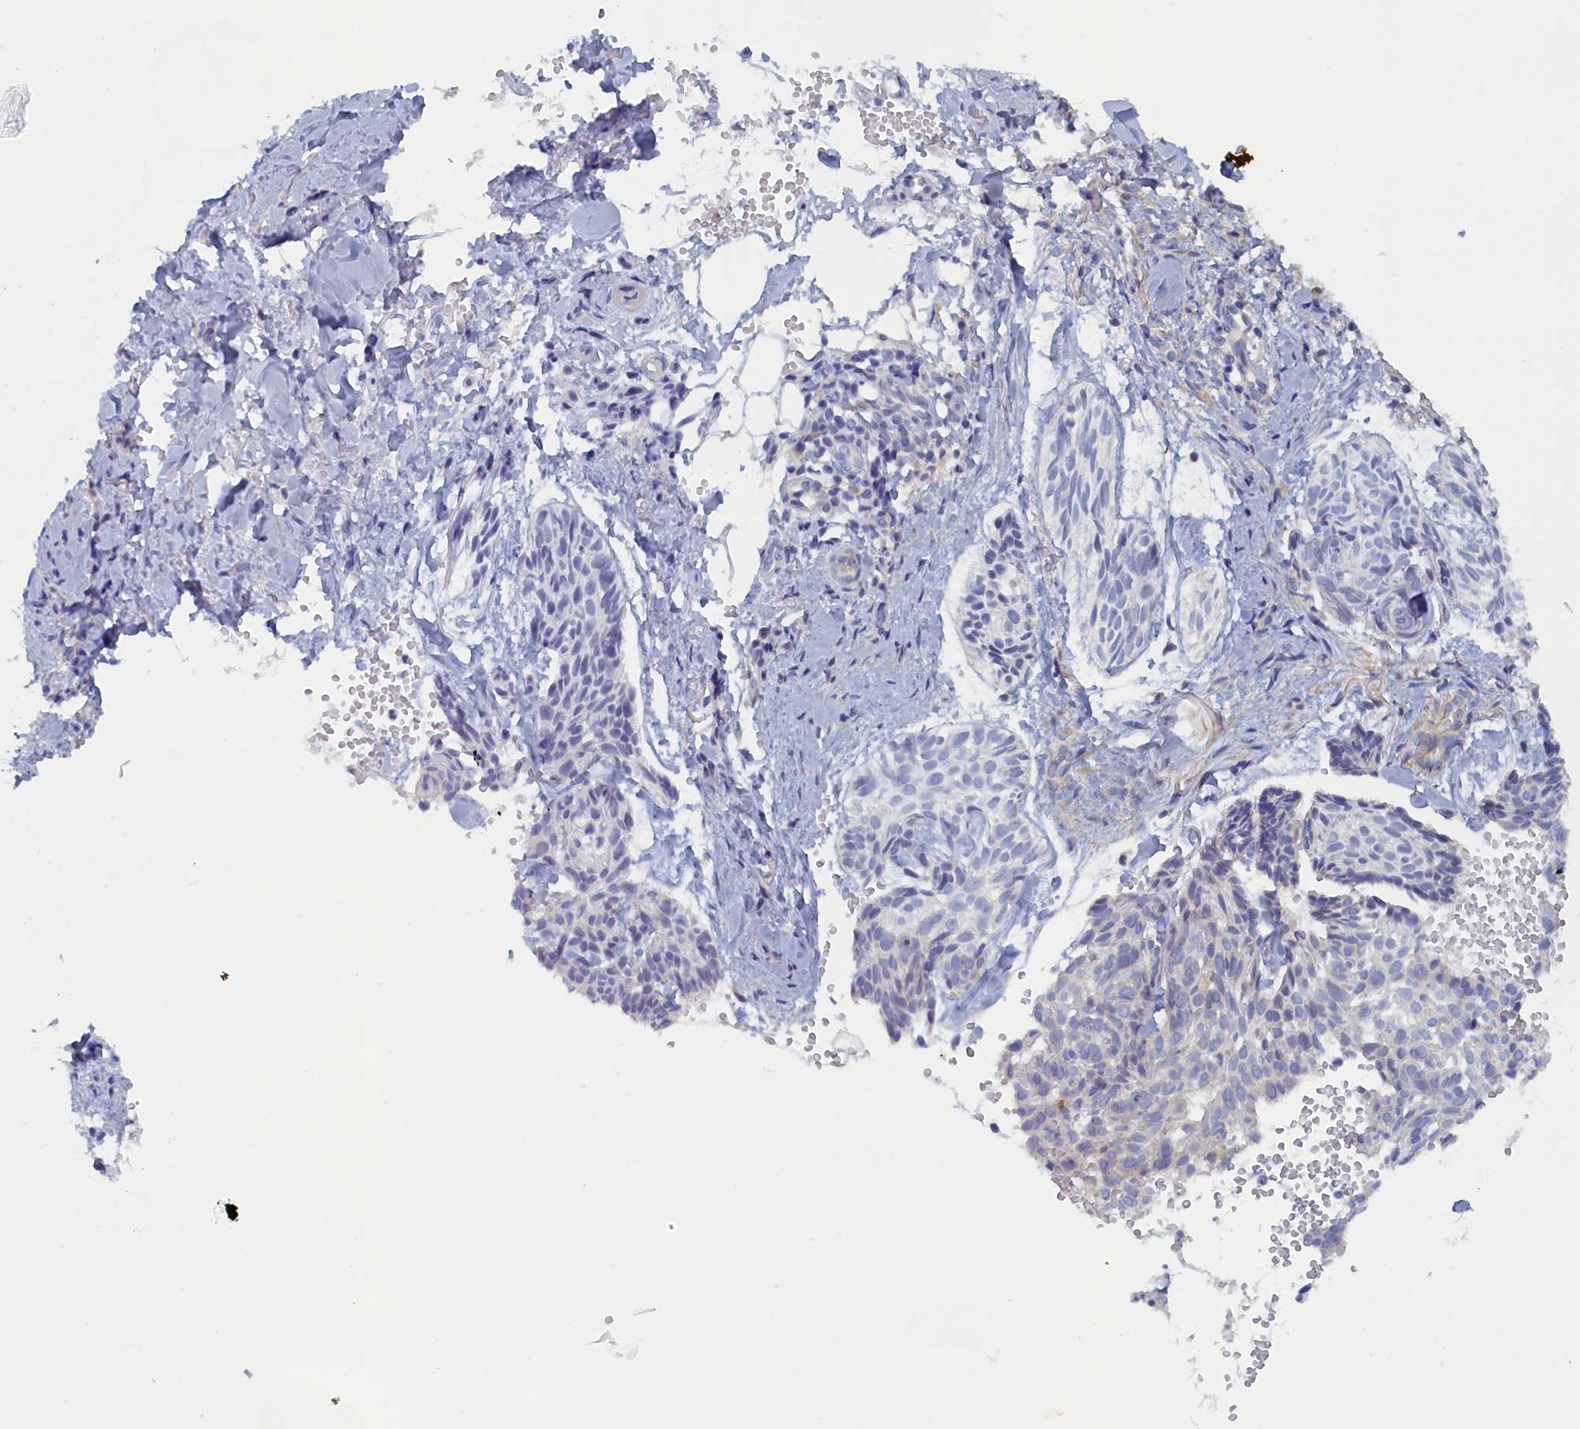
{"staining": {"intensity": "negative", "quantity": "none", "location": "none"}, "tissue": "skin cancer", "cell_type": "Tumor cells", "image_type": "cancer", "snomed": [{"axis": "morphology", "description": "Normal tissue, NOS"}, {"axis": "morphology", "description": "Basal cell carcinoma"}, {"axis": "topography", "description": "Skin"}], "caption": "This is an IHC histopathology image of human basal cell carcinoma (skin). There is no positivity in tumor cells.", "gene": "TMEM196", "patient": {"sex": "male", "age": 66}}